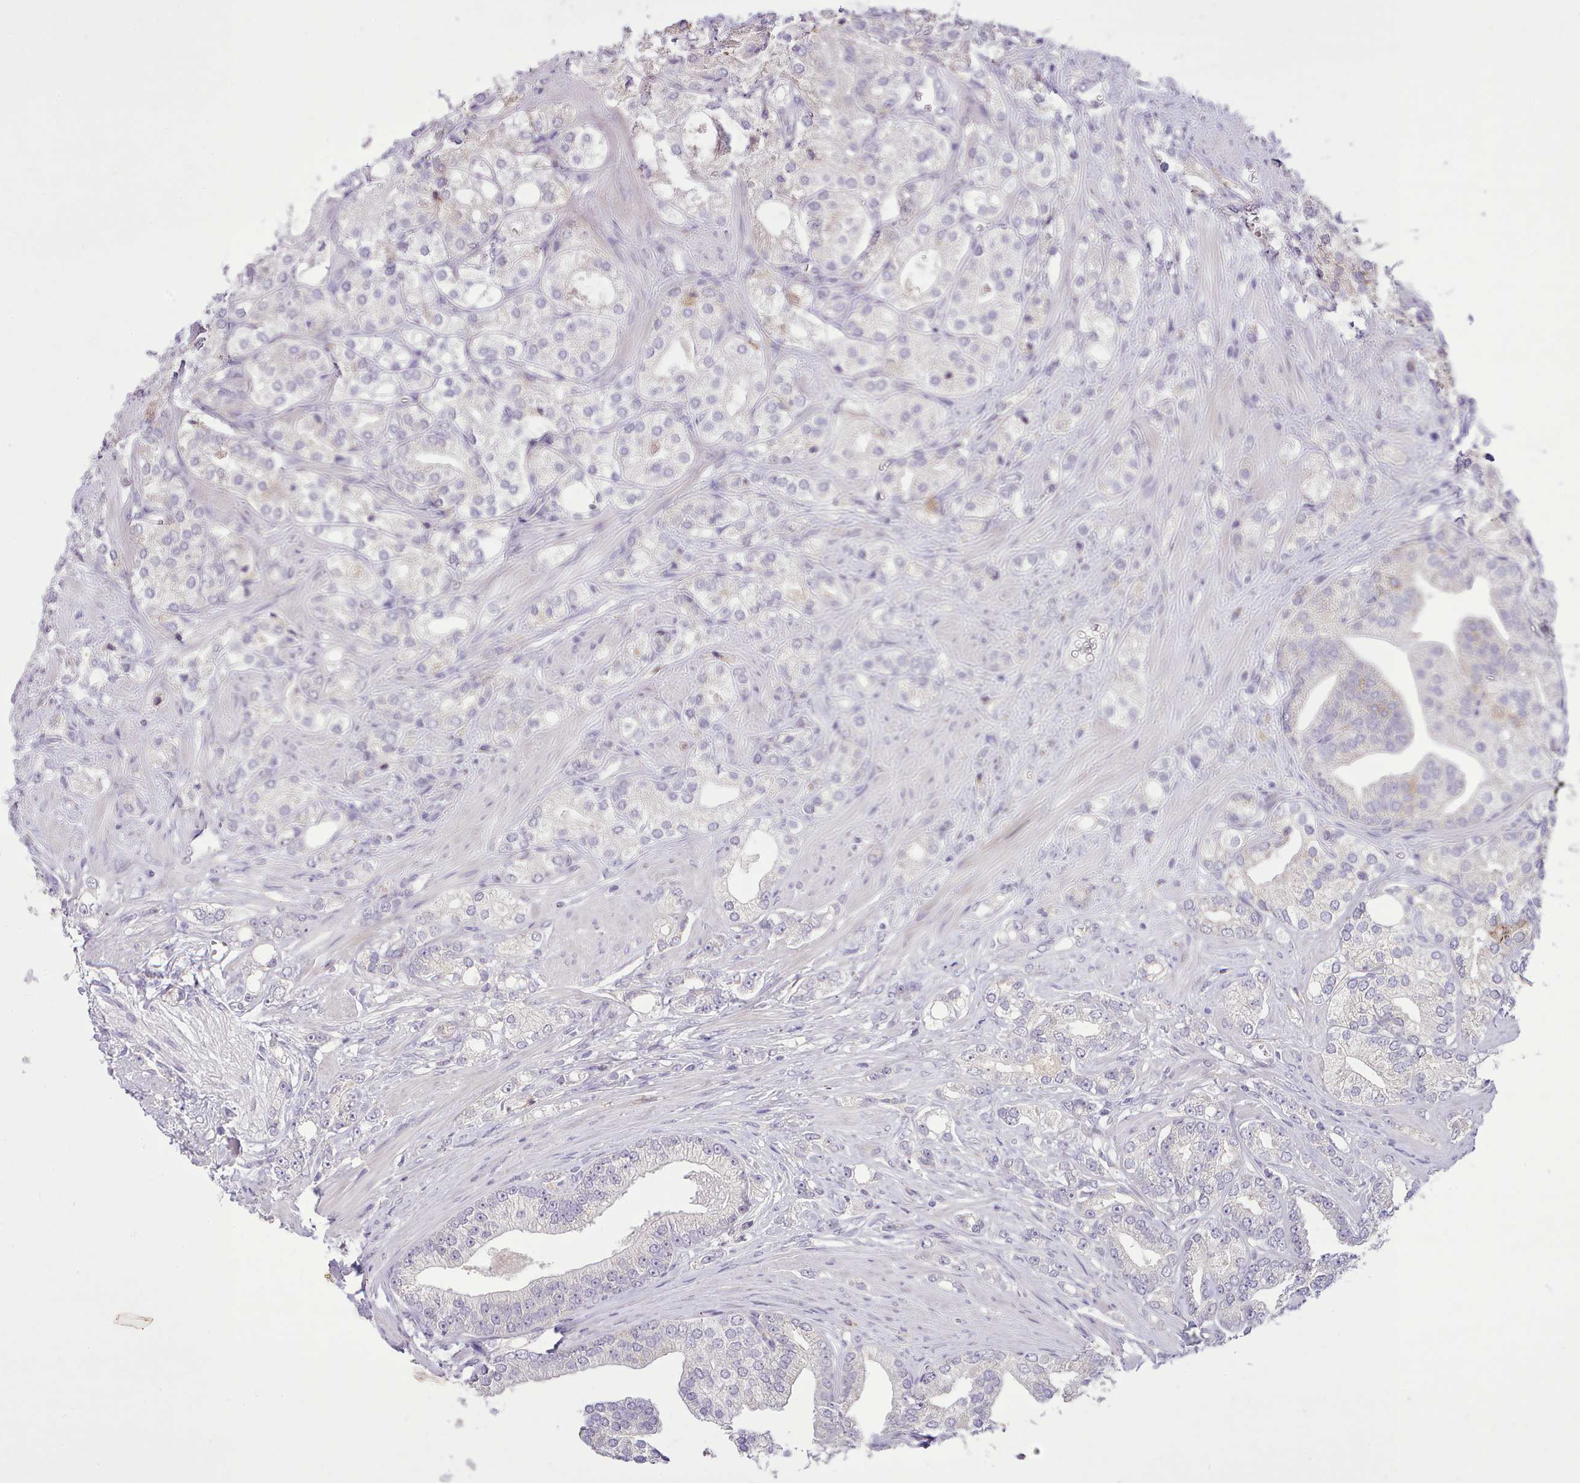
{"staining": {"intensity": "weak", "quantity": "<25%", "location": "cytoplasmic/membranous"}, "tissue": "prostate cancer", "cell_type": "Tumor cells", "image_type": "cancer", "snomed": [{"axis": "morphology", "description": "Adenocarcinoma, High grade"}, {"axis": "topography", "description": "Prostate"}], "caption": "Tumor cells are negative for brown protein staining in prostate high-grade adenocarcinoma.", "gene": "FAM83E", "patient": {"sex": "male", "age": 50}}